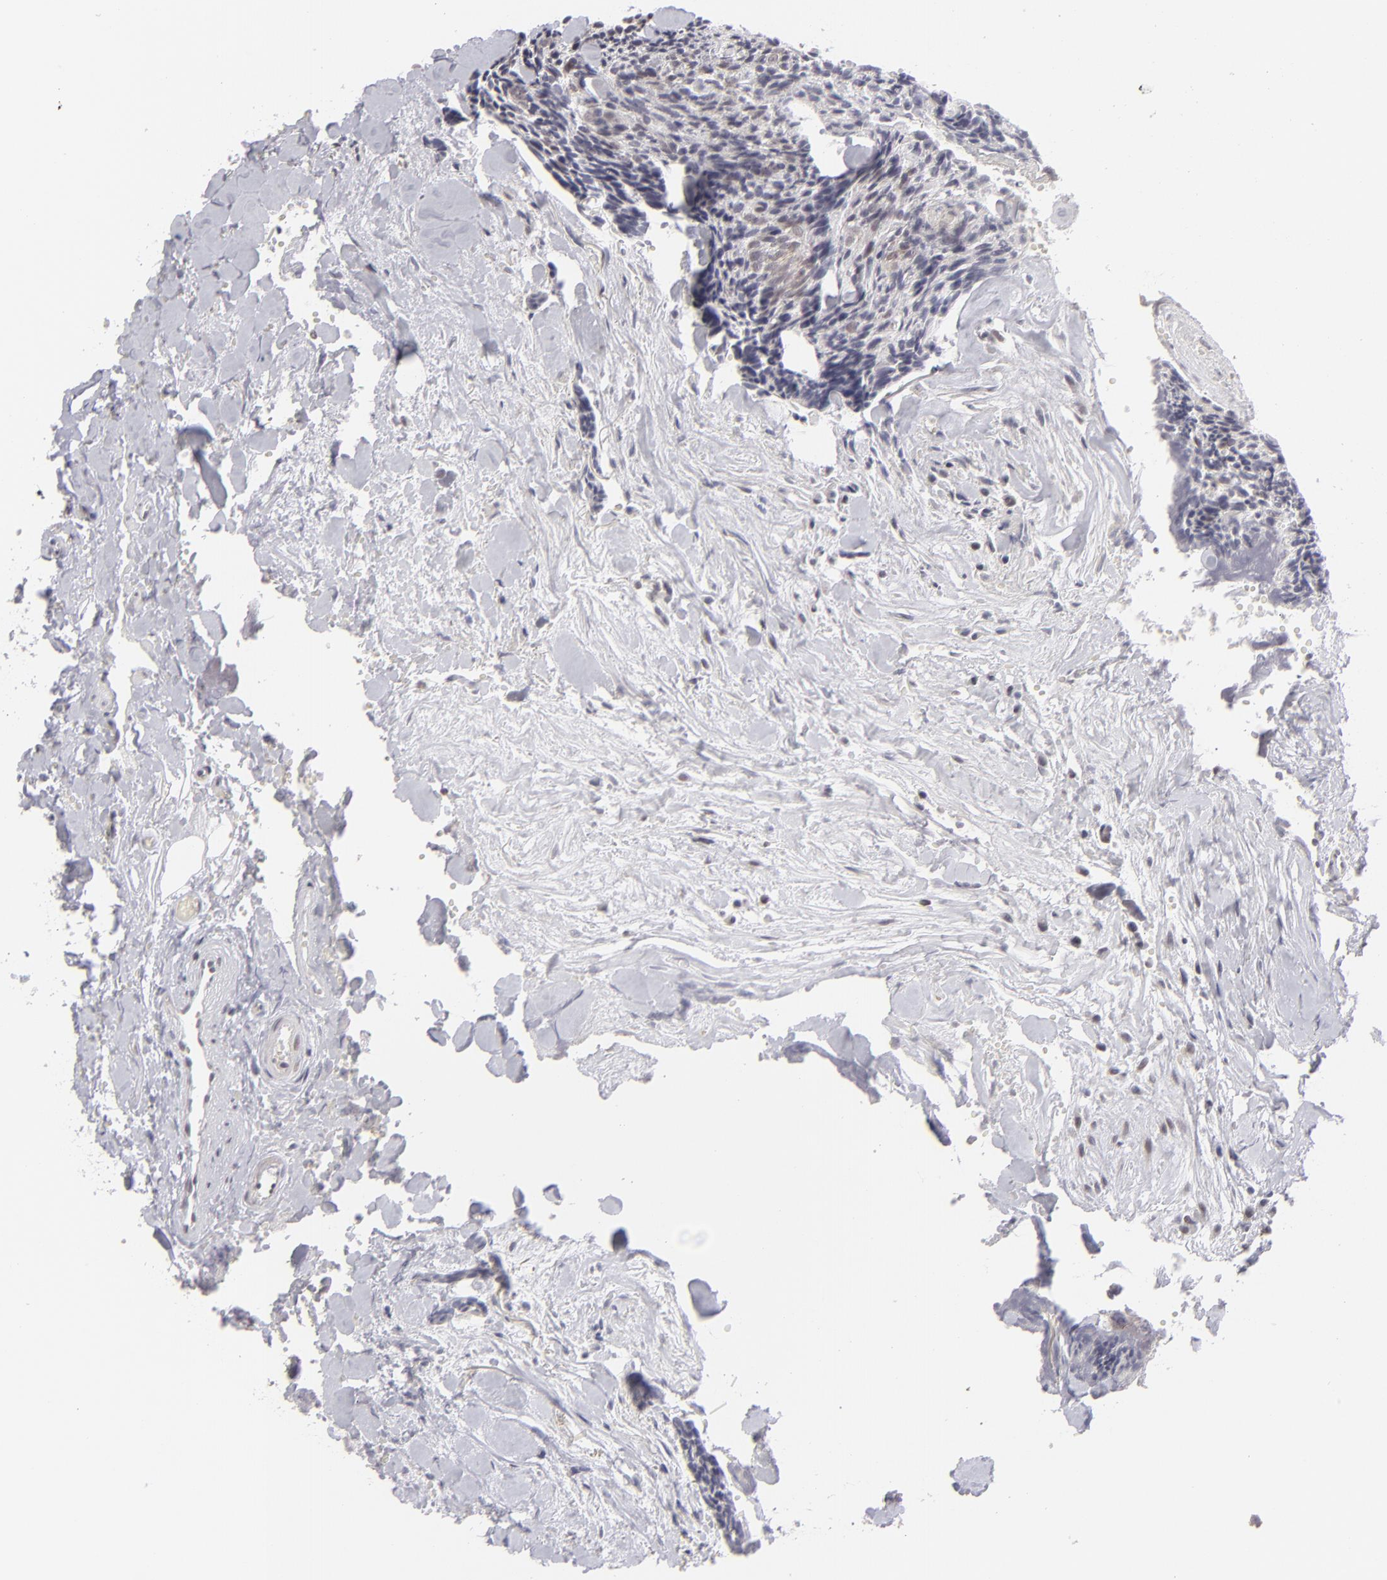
{"staining": {"intensity": "negative", "quantity": "none", "location": "none"}, "tissue": "head and neck cancer", "cell_type": "Tumor cells", "image_type": "cancer", "snomed": [{"axis": "morphology", "description": "Squamous cell carcinoma, NOS"}, {"axis": "topography", "description": "Salivary gland"}, {"axis": "topography", "description": "Head-Neck"}], "caption": "Tumor cells show no significant expression in squamous cell carcinoma (head and neck). (Brightfield microscopy of DAB (3,3'-diaminobenzidine) immunohistochemistry (IHC) at high magnification).", "gene": "CLDN2", "patient": {"sex": "male", "age": 70}}